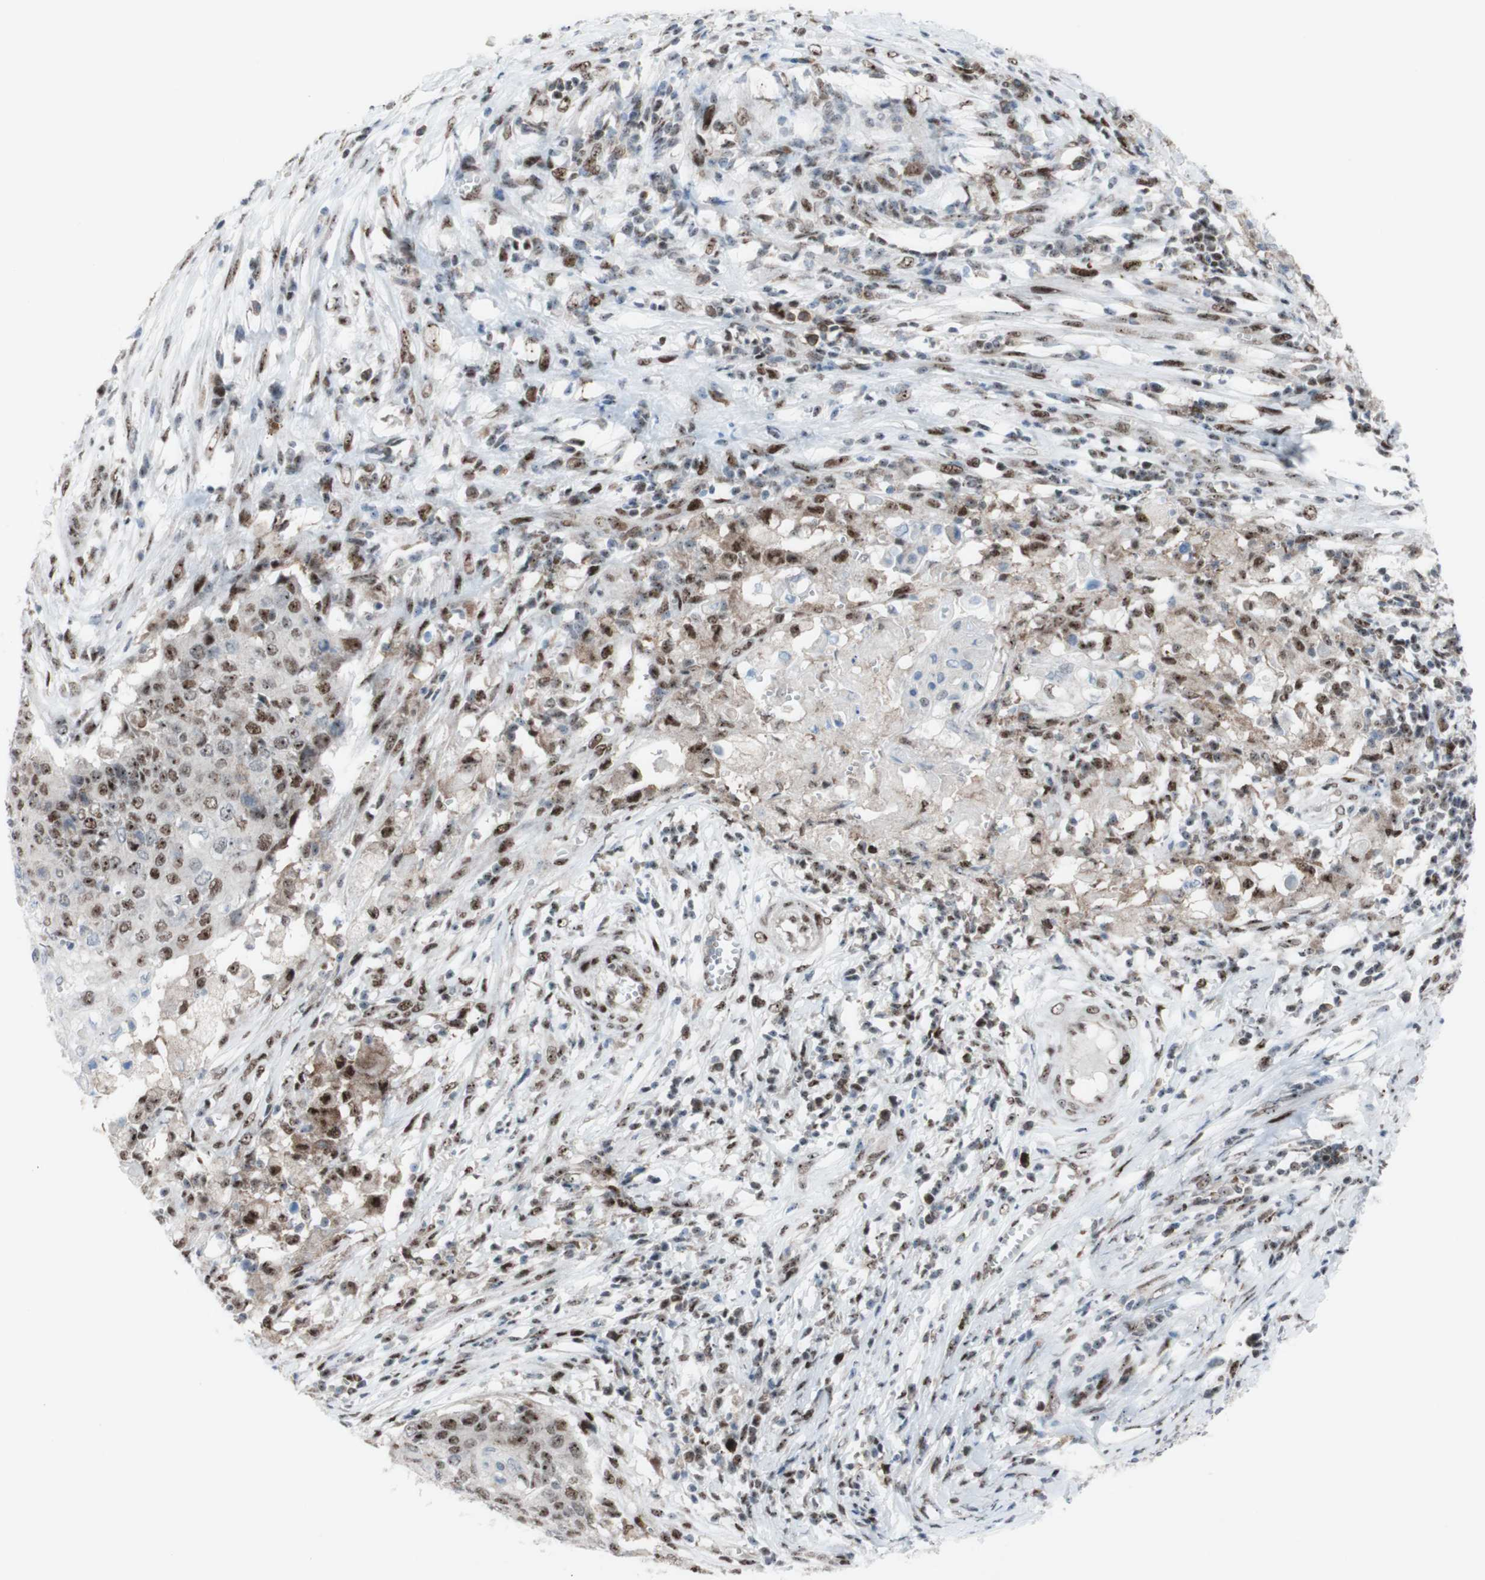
{"staining": {"intensity": "weak", "quantity": ">75%", "location": "nuclear"}, "tissue": "cervical cancer", "cell_type": "Tumor cells", "image_type": "cancer", "snomed": [{"axis": "morphology", "description": "Squamous cell carcinoma, NOS"}, {"axis": "topography", "description": "Cervix"}], "caption": "IHC (DAB) staining of human cervical cancer (squamous cell carcinoma) displays weak nuclear protein positivity in approximately >75% of tumor cells. Nuclei are stained in blue.", "gene": "POLR1A", "patient": {"sex": "female", "age": 39}}